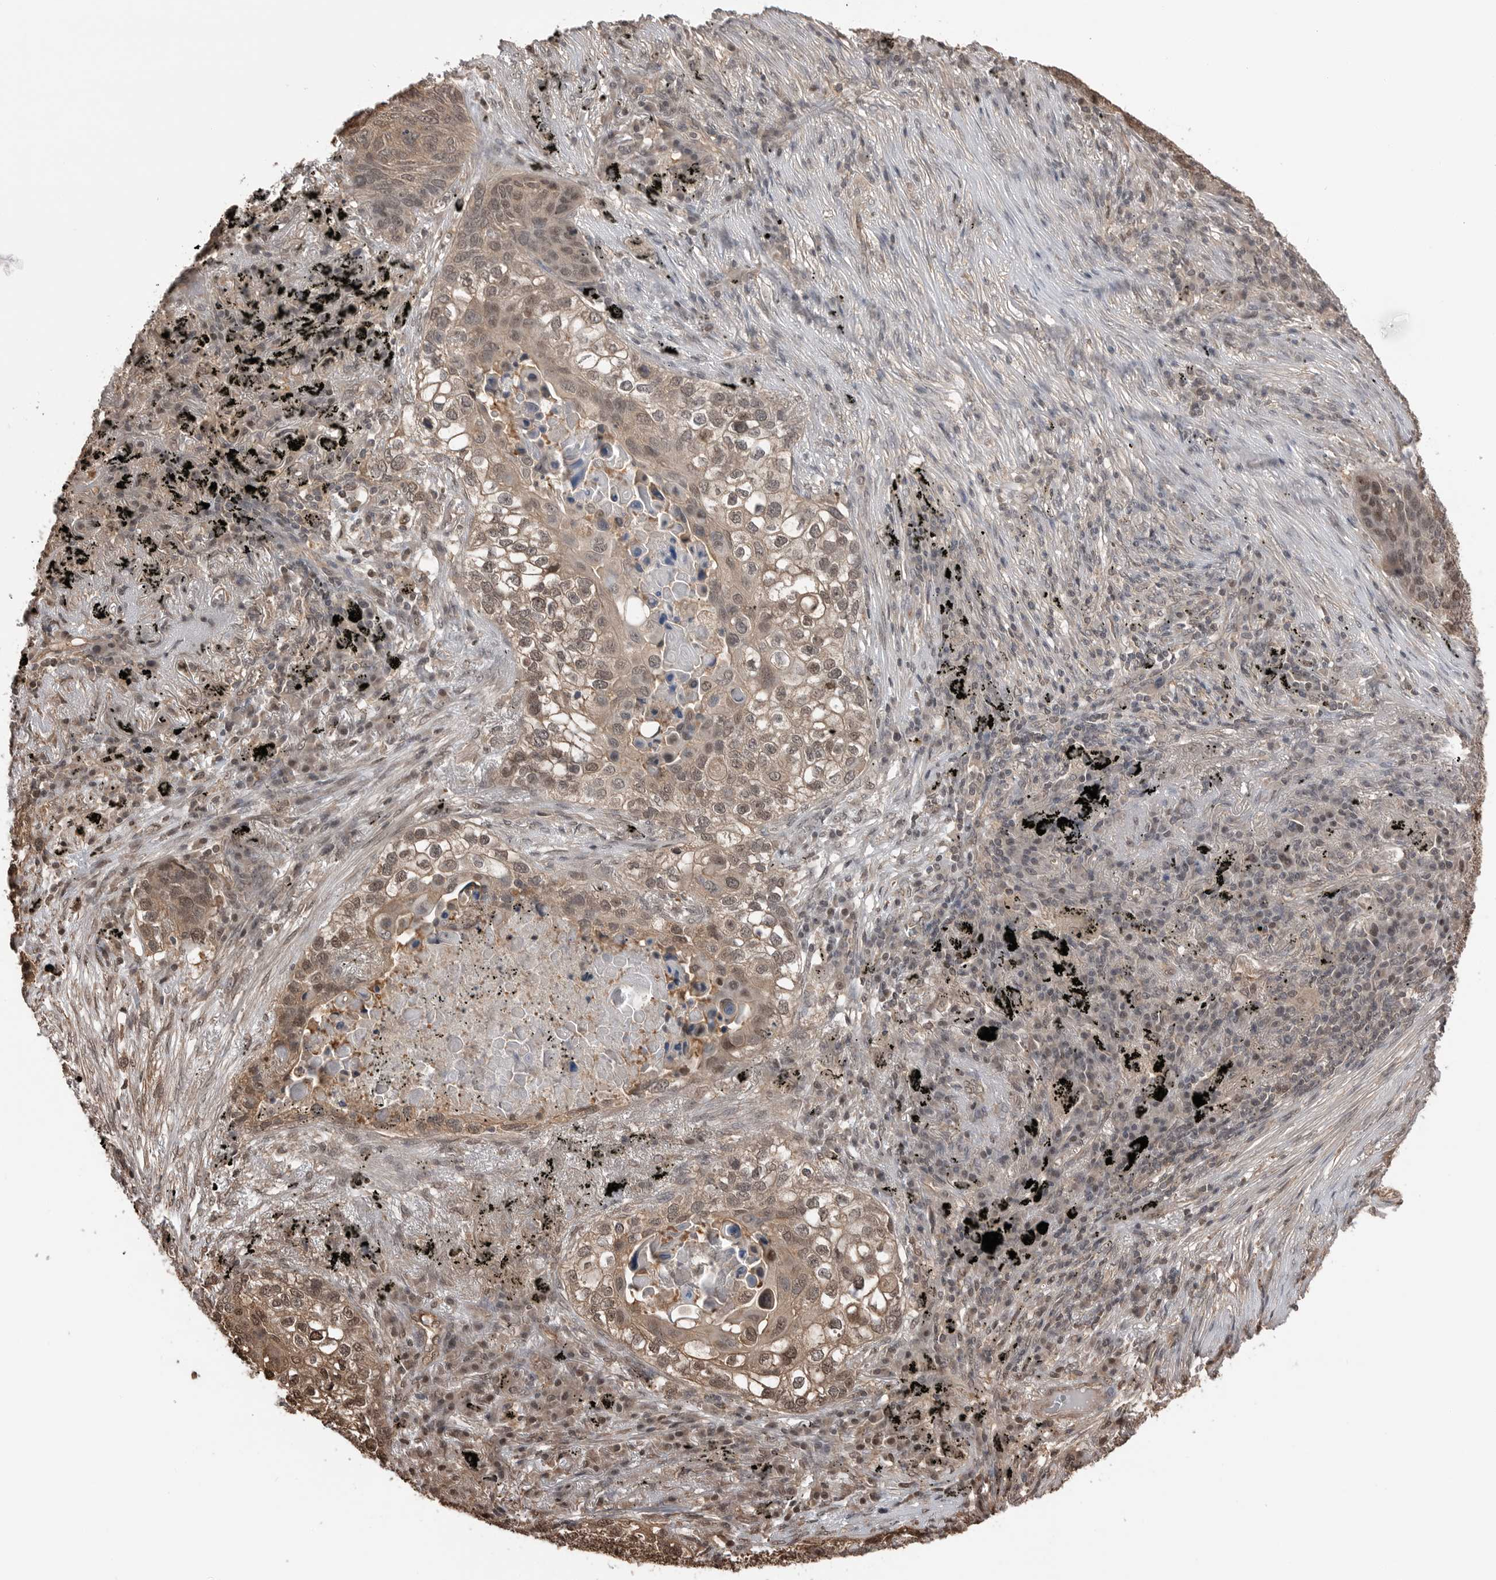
{"staining": {"intensity": "weak", "quantity": "25%-75%", "location": "cytoplasmic/membranous,nuclear"}, "tissue": "lung cancer", "cell_type": "Tumor cells", "image_type": "cancer", "snomed": [{"axis": "morphology", "description": "Squamous cell carcinoma, NOS"}, {"axis": "topography", "description": "Lung"}], "caption": "High-power microscopy captured an IHC image of squamous cell carcinoma (lung), revealing weak cytoplasmic/membranous and nuclear positivity in approximately 25%-75% of tumor cells.", "gene": "PEAK1", "patient": {"sex": "female", "age": 63}}